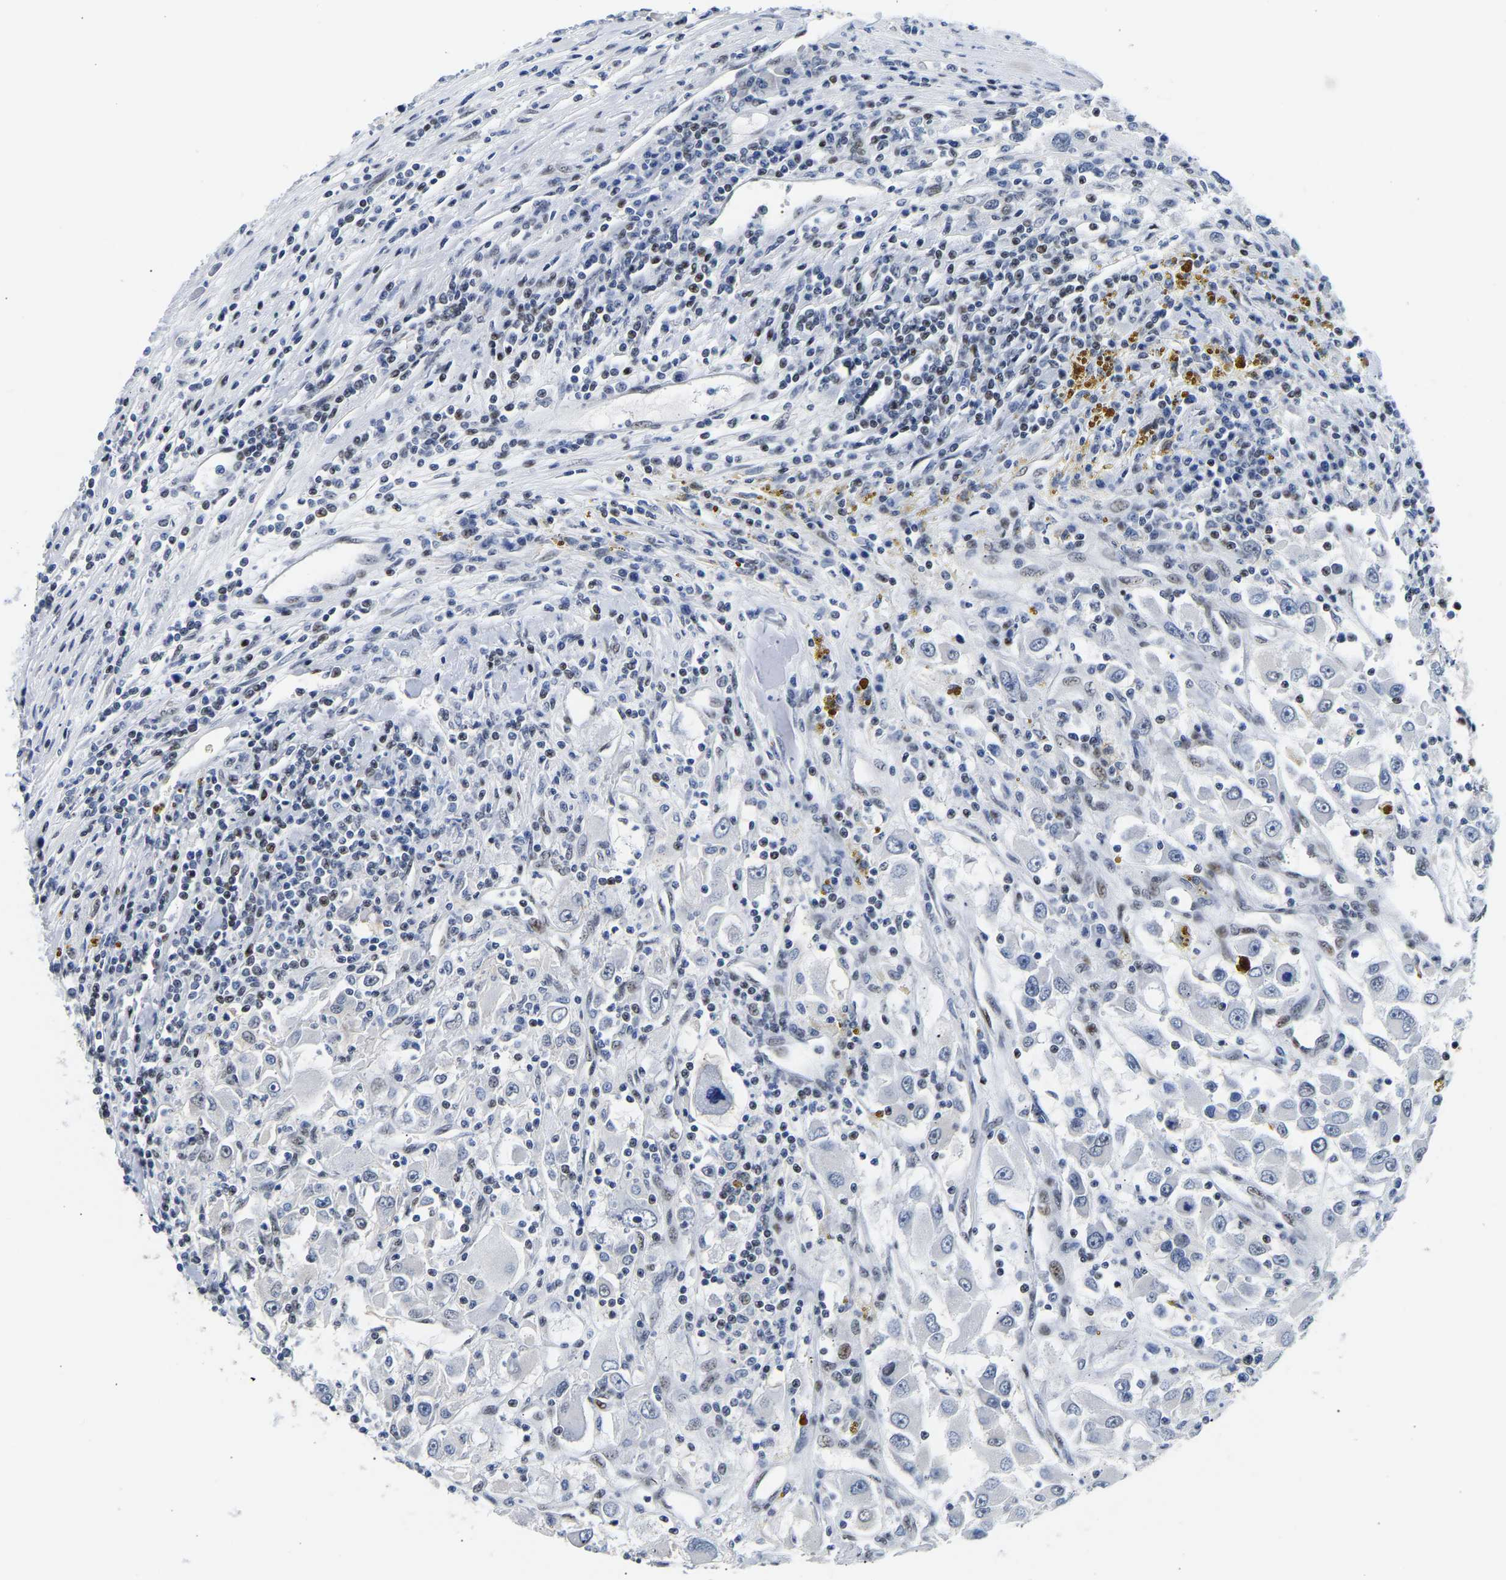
{"staining": {"intensity": "negative", "quantity": "none", "location": "none"}, "tissue": "renal cancer", "cell_type": "Tumor cells", "image_type": "cancer", "snomed": [{"axis": "morphology", "description": "Adenocarcinoma, NOS"}, {"axis": "topography", "description": "Kidney"}], "caption": "A high-resolution micrograph shows immunohistochemistry (IHC) staining of renal cancer (adenocarcinoma), which shows no significant expression in tumor cells.", "gene": "PTRHD1", "patient": {"sex": "female", "age": 52}}